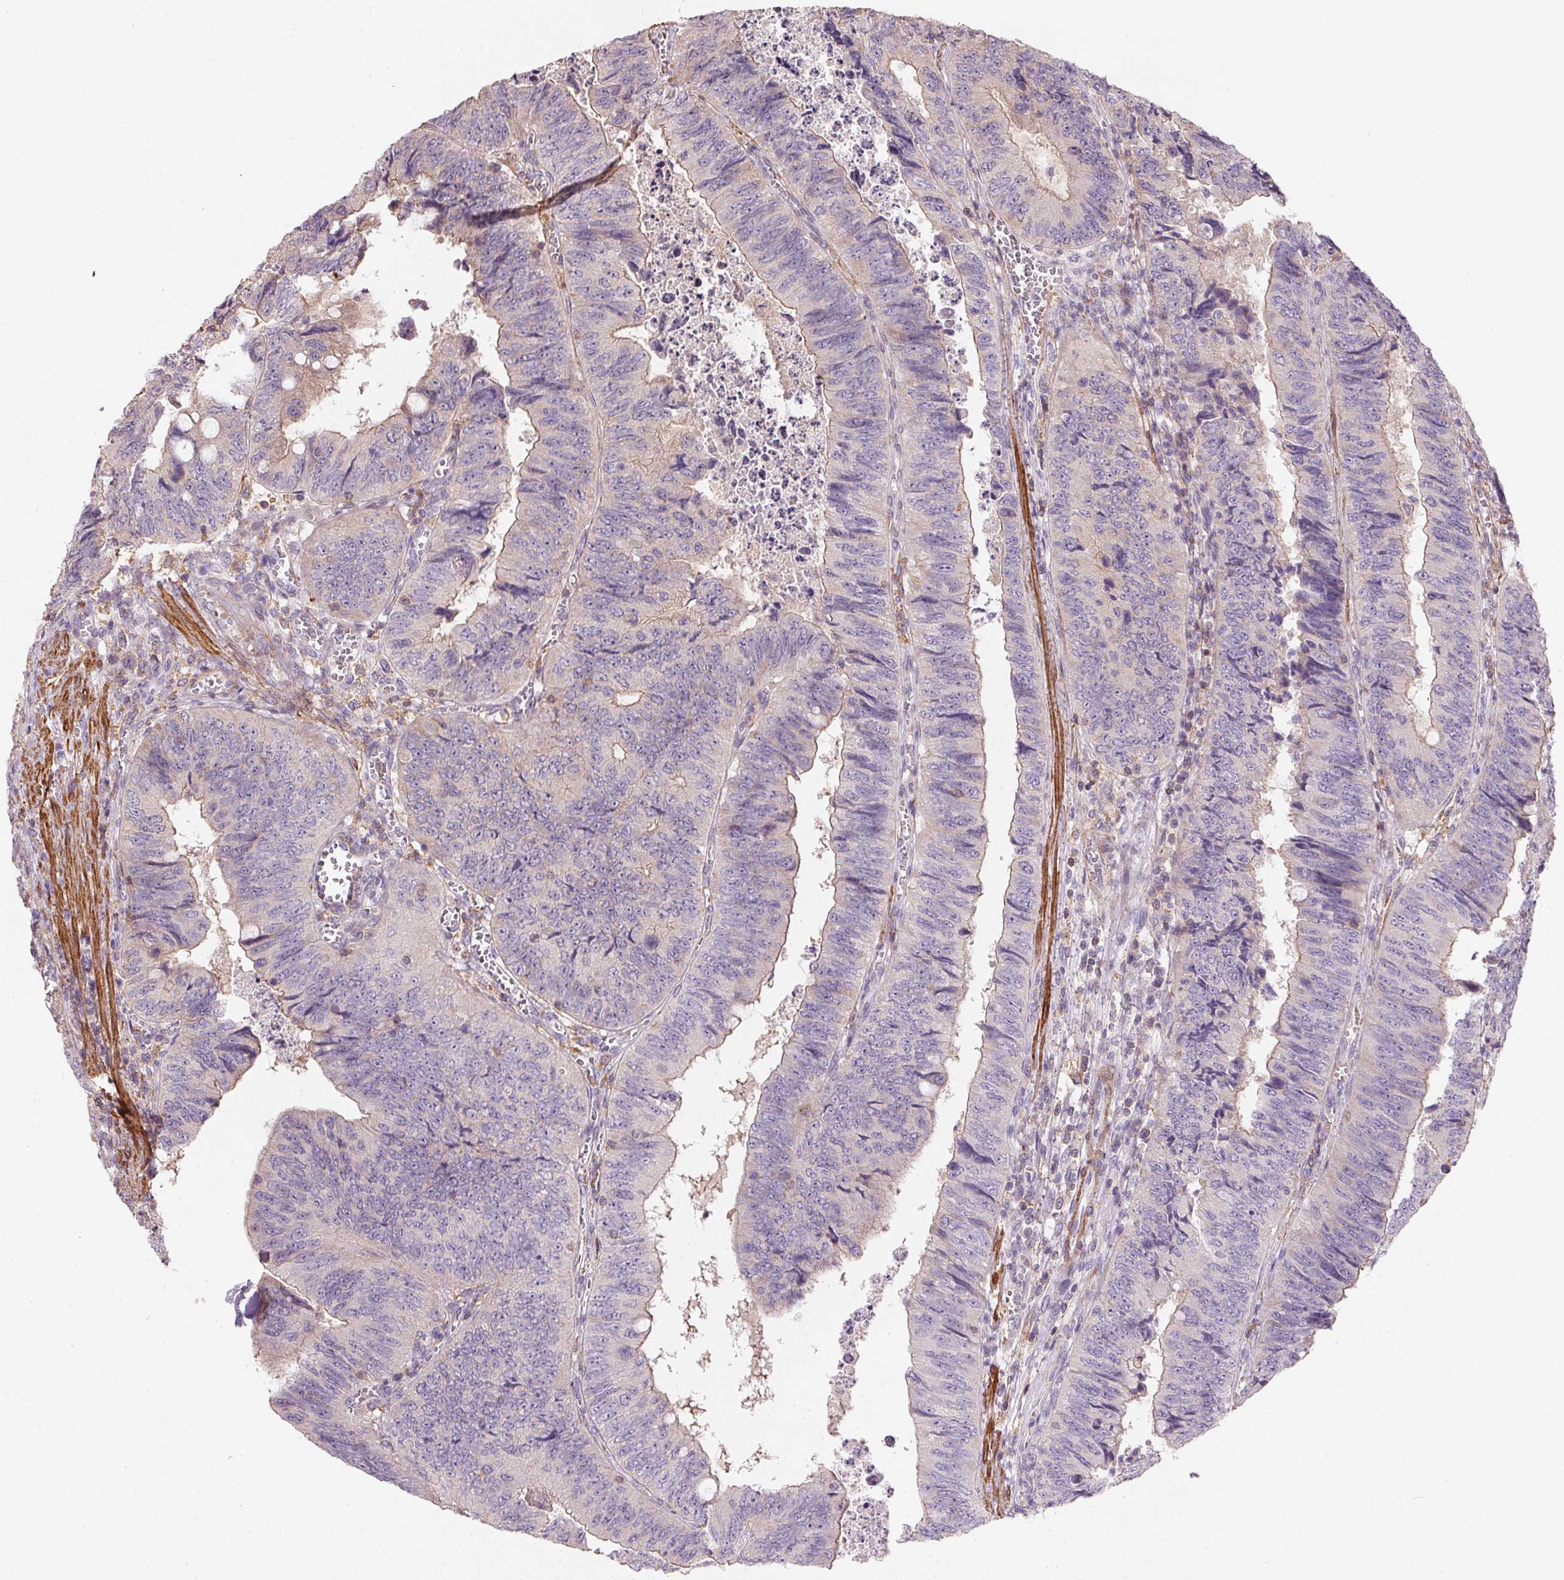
{"staining": {"intensity": "negative", "quantity": "none", "location": "none"}, "tissue": "colorectal cancer", "cell_type": "Tumor cells", "image_type": "cancer", "snomed": [{"axis": "morphology", "description": "Adenocarcinoma, NOS"}, {"axis": "topography", "description": "Colon"}], "caption": "High power microscopy micrograph of an immunohistochemistry (IHC) image of colorectal cancer (adenocarcinoma), revealing no significant expression in tumor cells. Nuclei are stained in blue.", "gene": "KCNK15", "patient": {"sex": "female", "age": 84}}